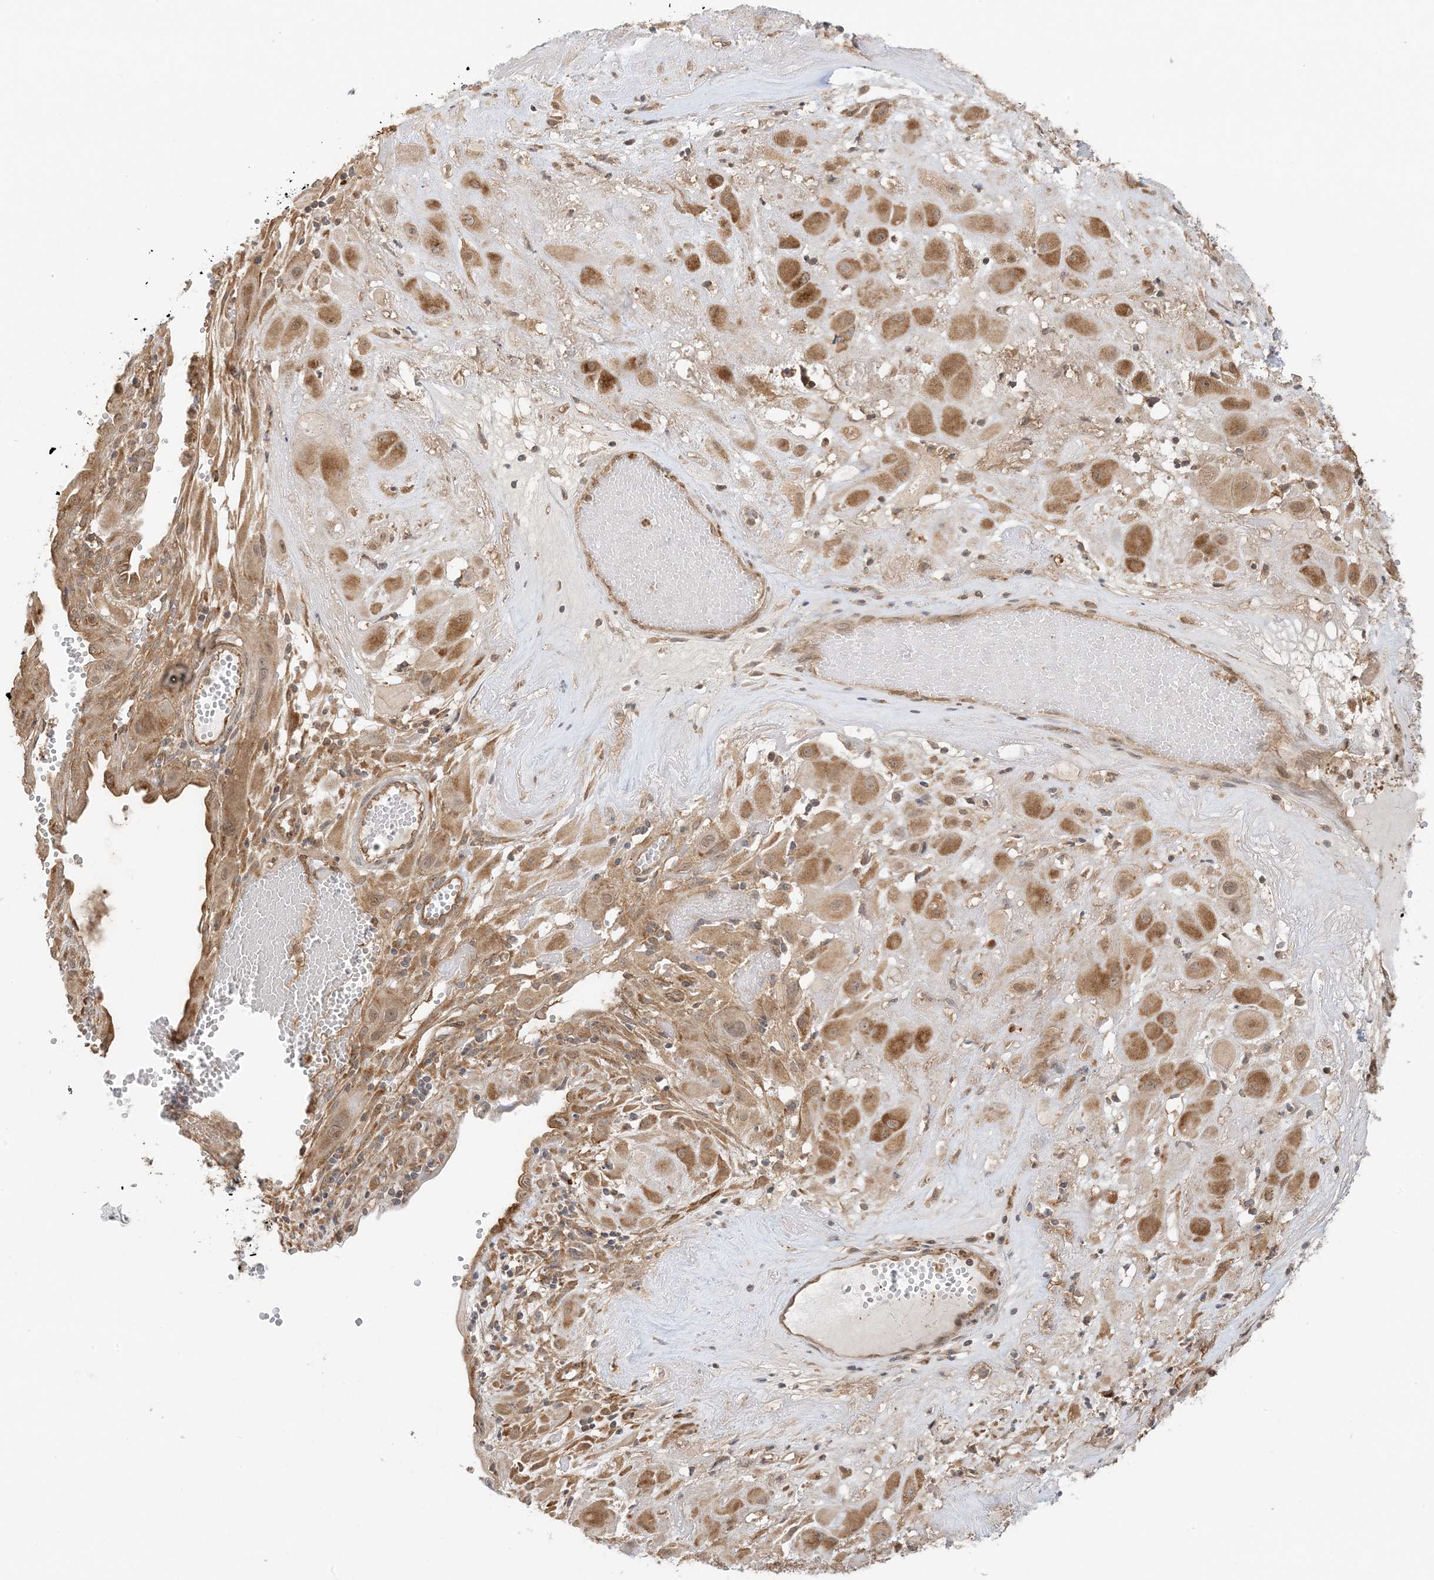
{"staining": {"intensity": "moderate", "quantity": ">75%", "location": "cytoplasmic/membranous"}, "tissue": "cervical cancer", "cell_type": "Tumor cells", "image_type": "cancer", "snomed": [{"axis": "morphology", "description": "Squamous cell carcinoma, NOS"}, {"axis": "topography", "description": "Cervix"}], "caption": "A brown stain highlights moderate cytoplasmic/membranous expression of a protein in cervical squamous cell carcinoma tumor cells.", "gene": "UBAP2L", "patient": {"sex": "female", "age": 34}}